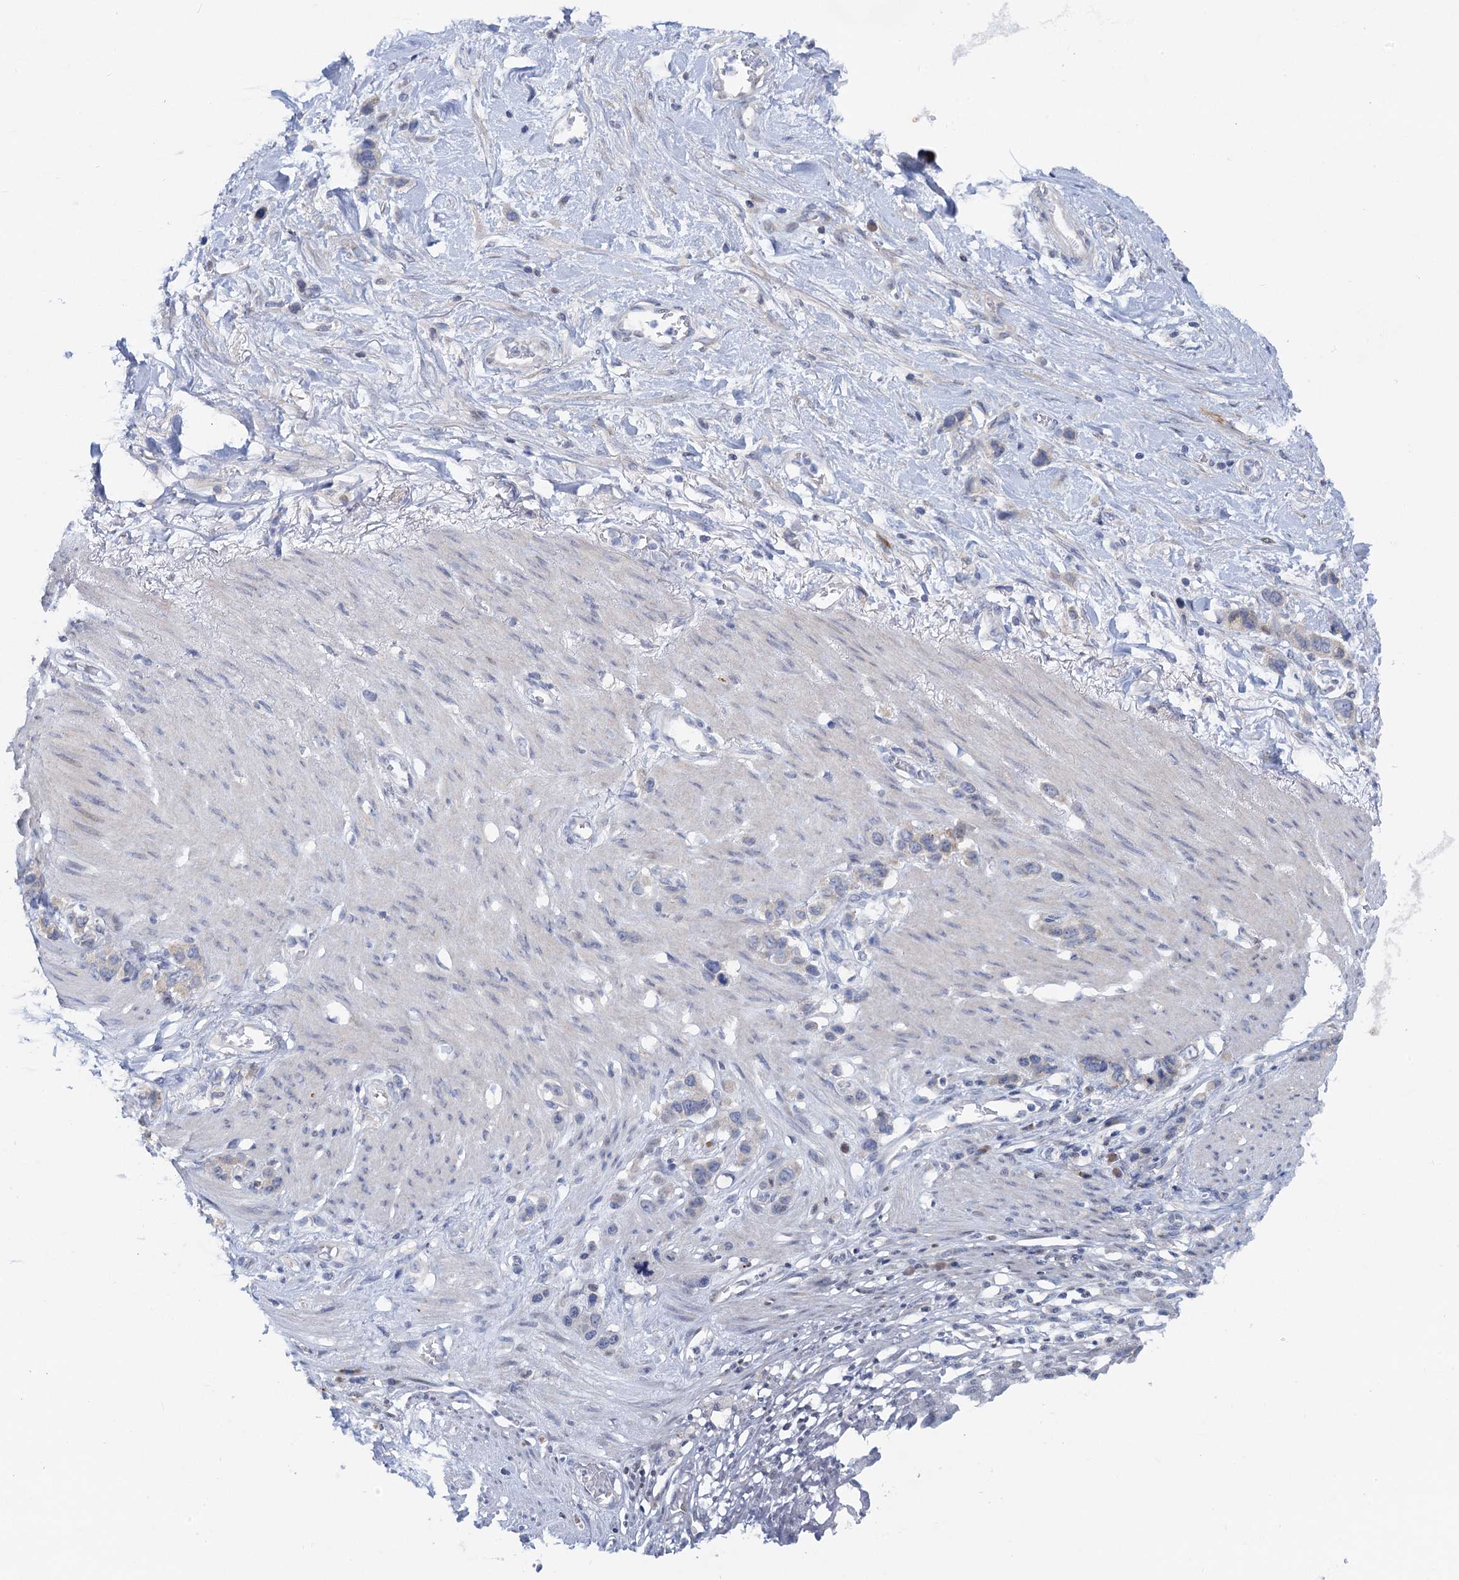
{"staining": {"intensity": "negative", "quantity": "none", "location": "none"}, "tissue": "stomach cancer", "cell_type": "Tumor cells", "image_type": "cancer", "snomed": [{"axis": "morphology", "description": "Adenocarcinoma, NOS"}, {"axis": "morphology", "description": "Adenocarcinoma, High grade"}, {"axis": "topography", "description": "Stomach, upper"}, {"axis": "topography", "description": "Stomach, lower"}], "caption": "This is an immunohistochemistry micrograph of stomach cancer (adenocarcinoma (high-grade)). There is no positivity in tumor cells.", "gene": "QPCTL", "patient": {"sex": "female", "age": 65}}